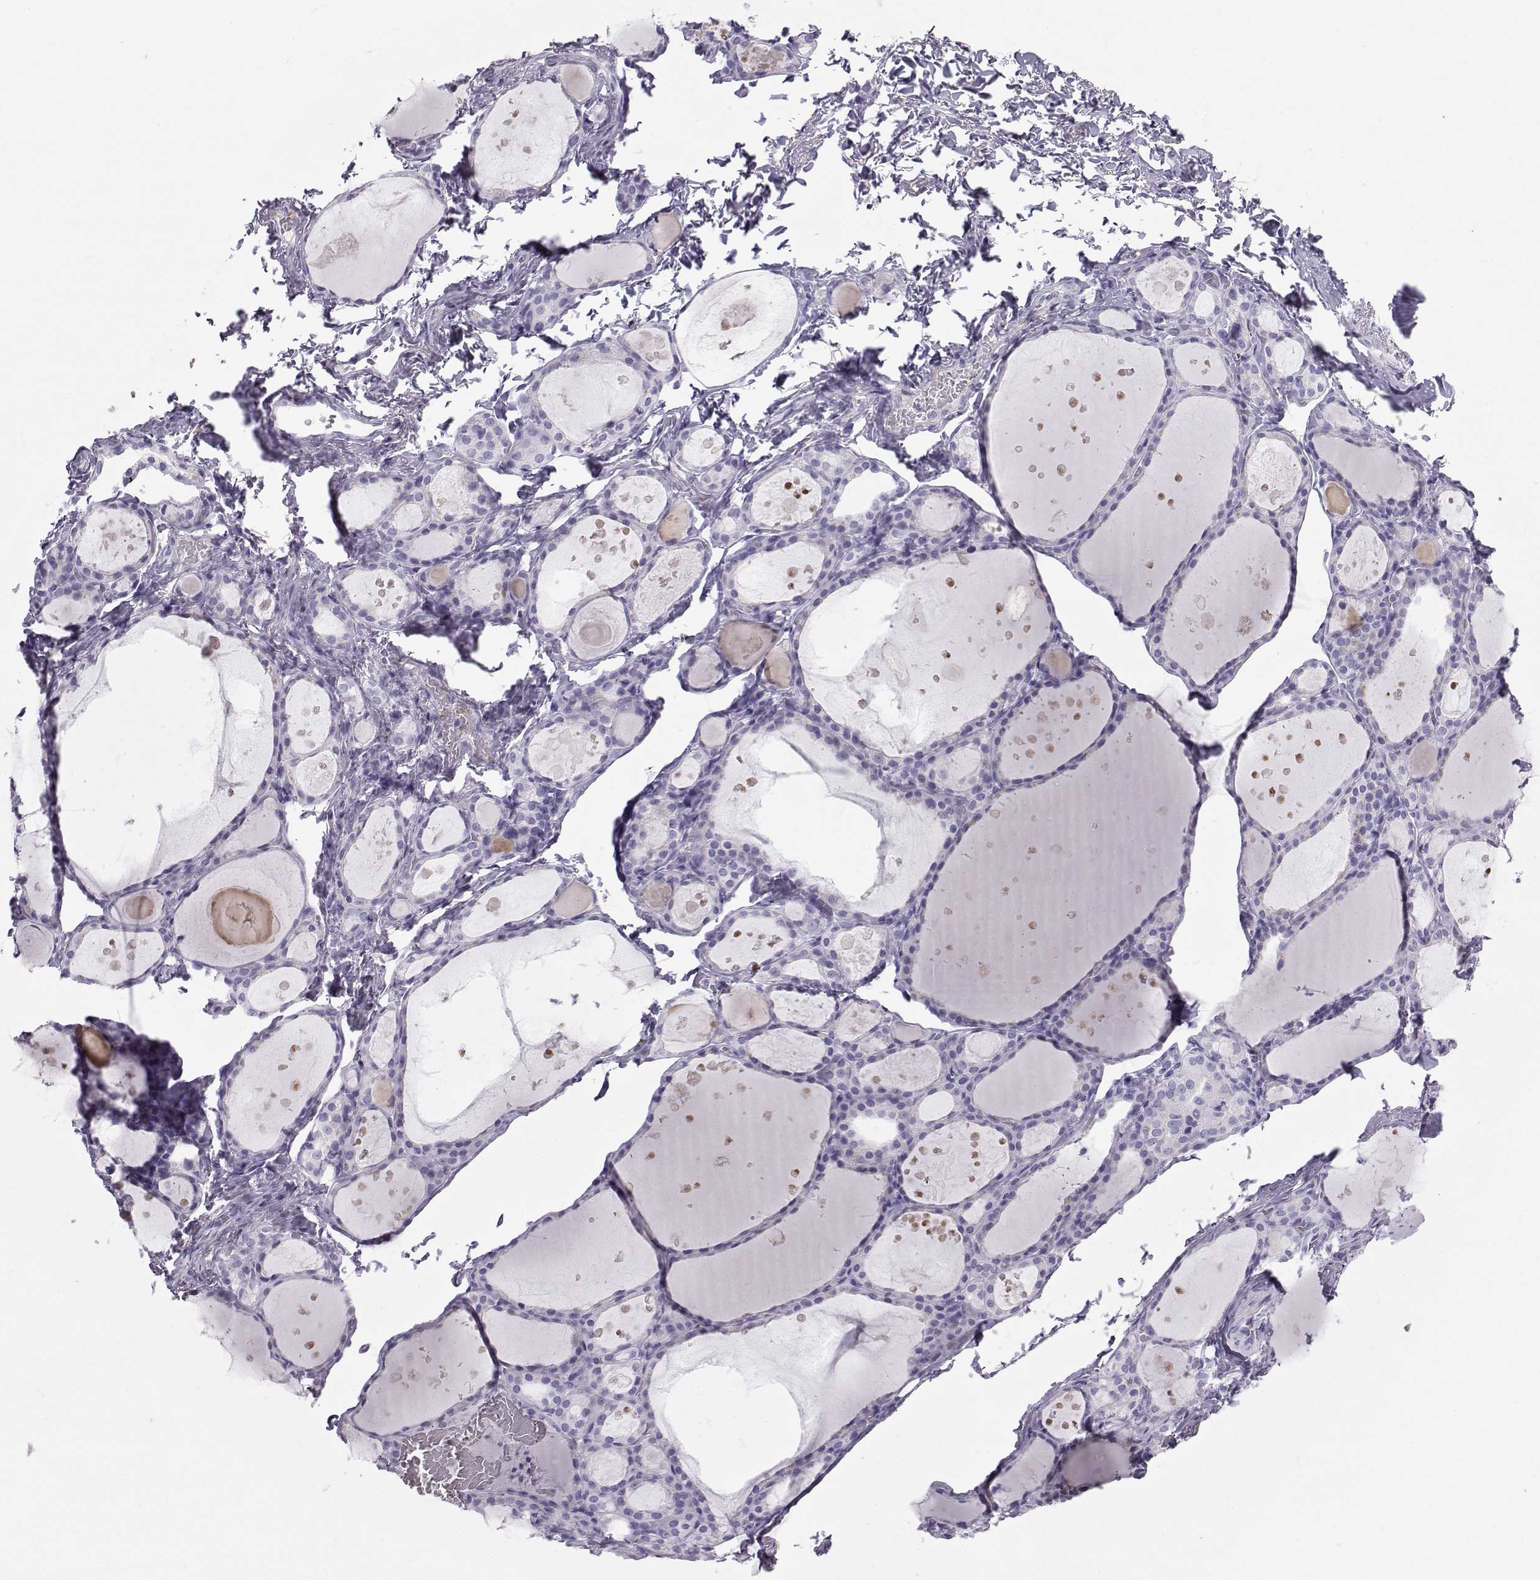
{"staining": {"intensity": "negative", "quantity": "none", "location": "none"}, "tissue": "thyroid gland", "cell_type": "Glandular cells", "image_type": "normal", "snomed": [{"axis": "morphology", "description": "Normal tissue, NOS"}, {"axis": "topography", "description": "Thyroid gland"}], "caption": "Glandular cells show no significant protein staining in unremarkable thyroid gland. The staining is performed using DAB brown chromogen with nuclei counter-stained in using hematoxylin.", "gene": "IQCD", "patient": {"sex": "male", "age": 68}}